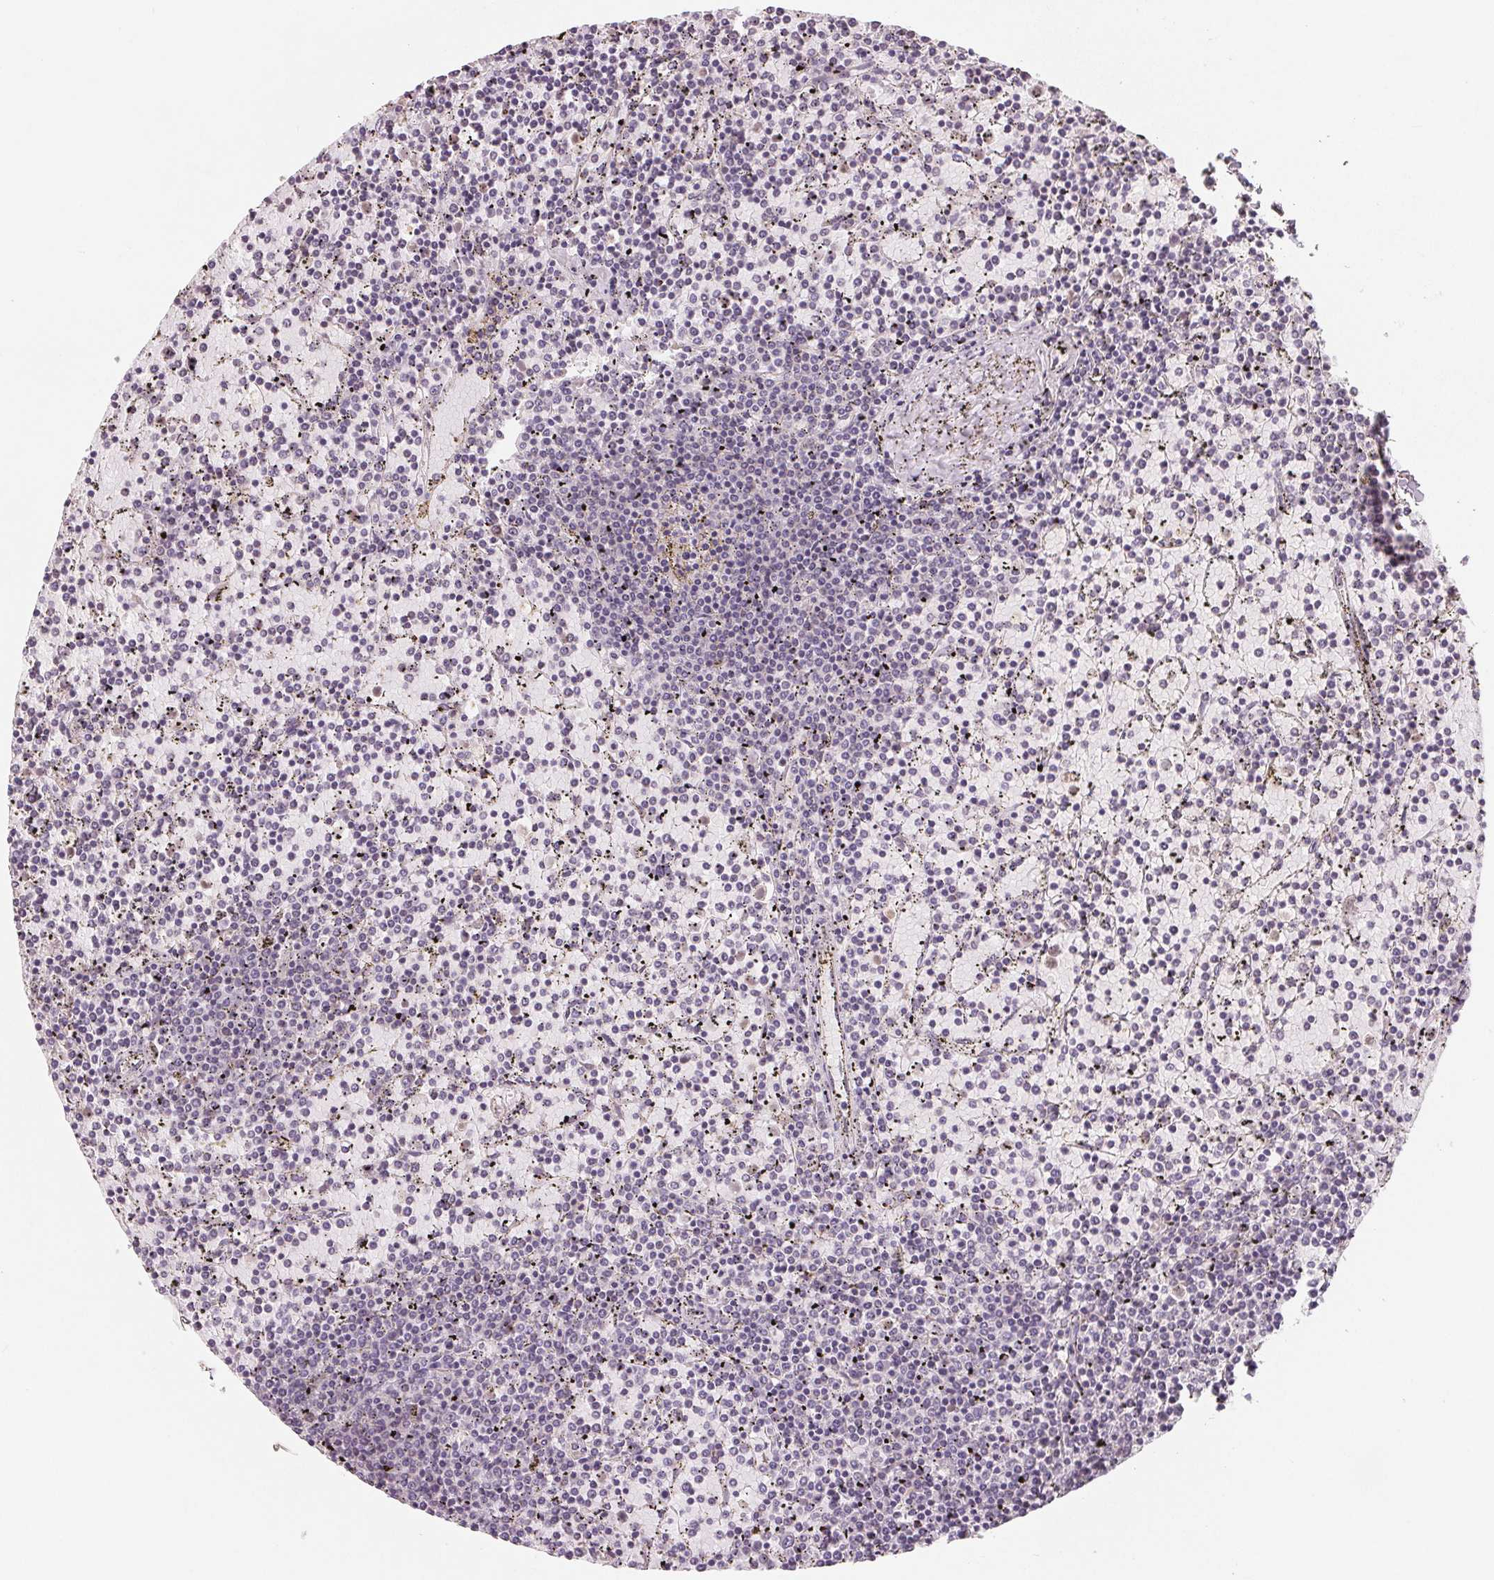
{"staining": {"intensity": "negative", "quantity": "none", "location": "none"}, "tissue": "lymphoma", "cell_type": "Tumor cells", "image_type": "cancer", "snomed": [{"axis": "morphology", "description": "Malignant lymphoma, non-Hodgkin's type, Low grade"}, {"axis": "topography", "description": "Spleen"}], "caption": "Photomicrograph shows no protein staining in tumor cells of lymphoma tissue.", "gene": "AQP8", "patient": {"sex": "female", "age": 77}}